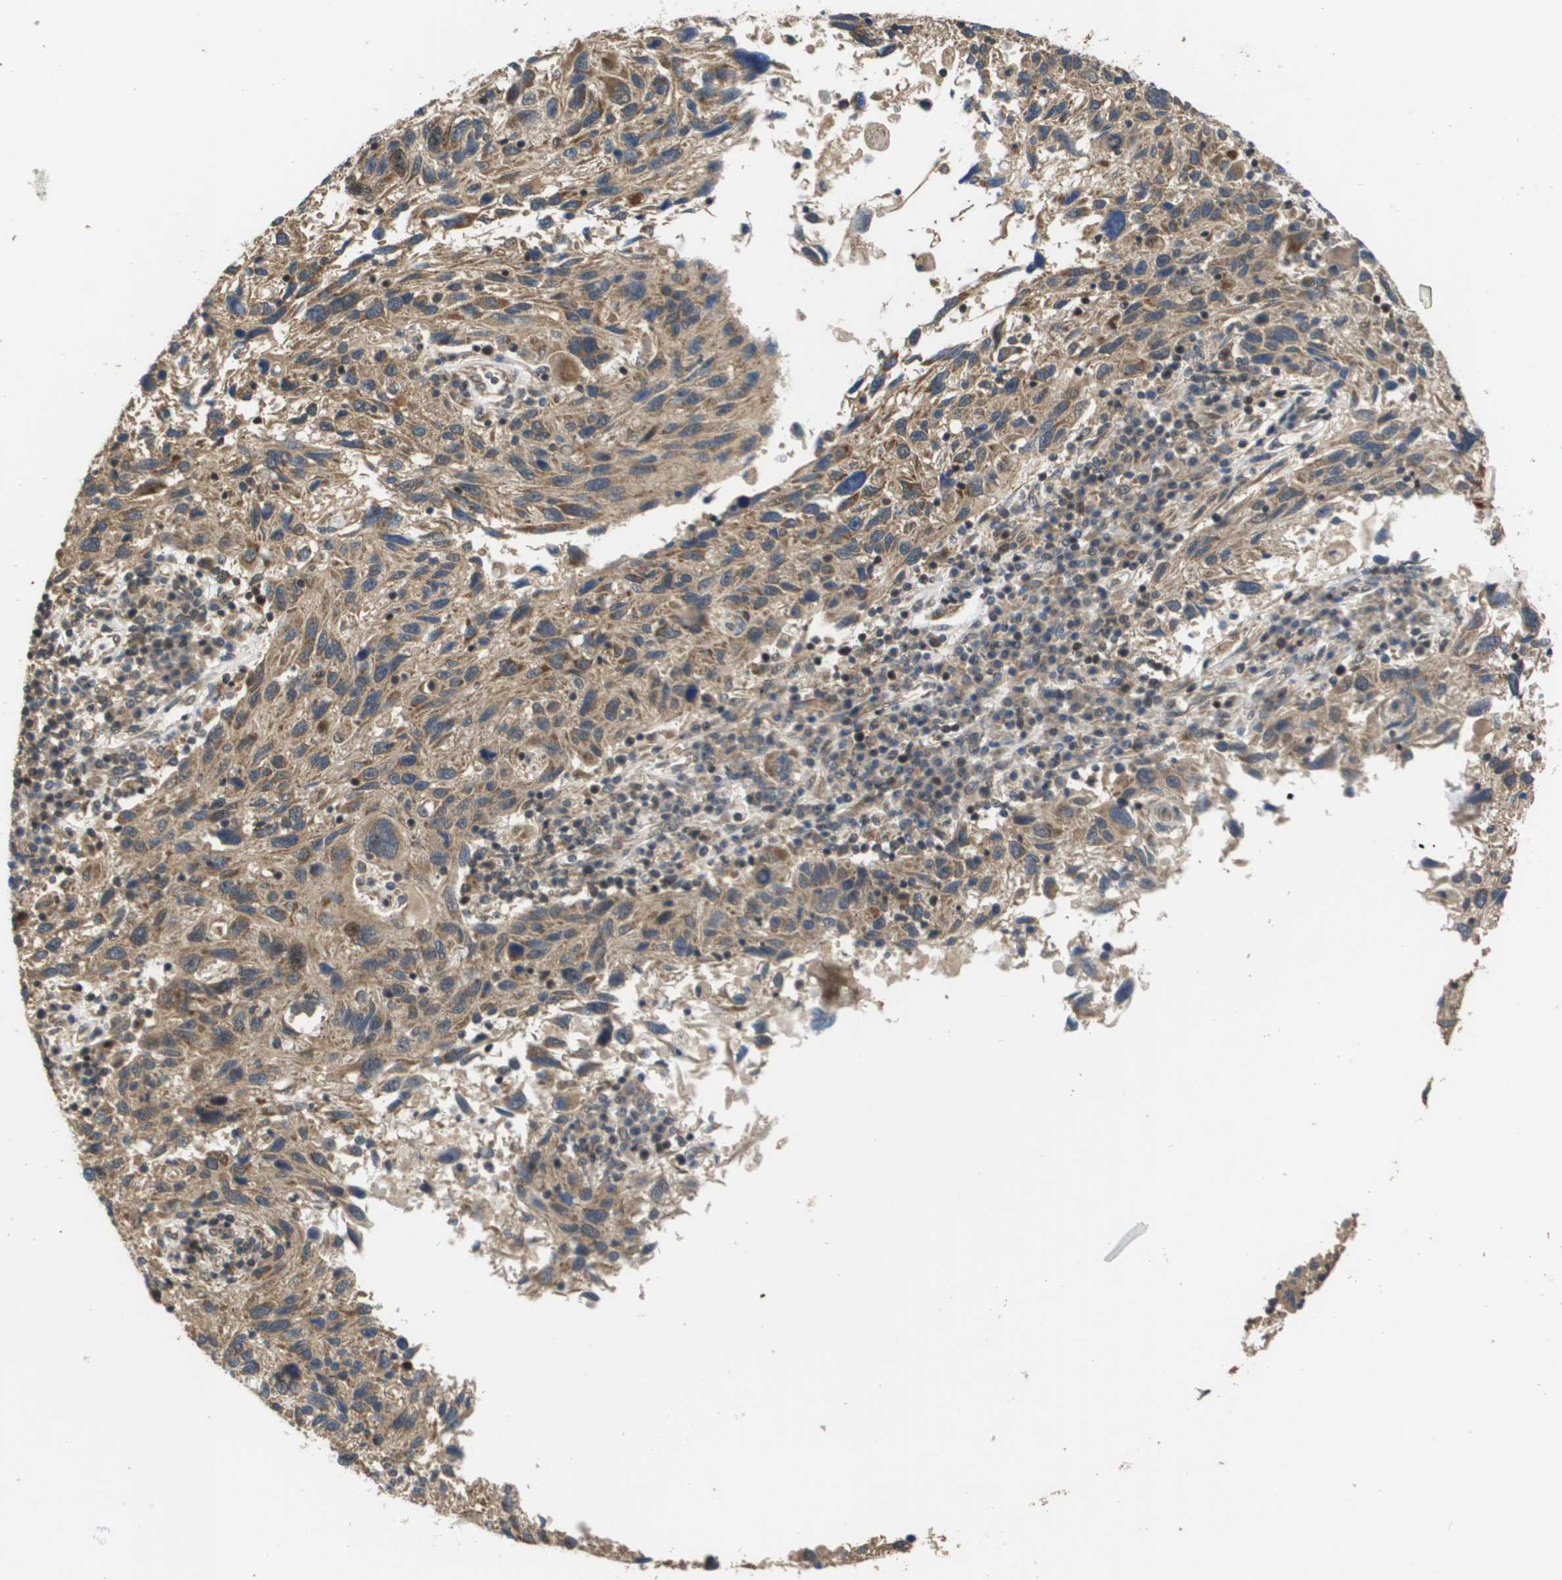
{"staining": {"intensity": "moderate", "quantity": "<25%", "location": "cytoplasmic/membranous"}, "tissue": "melanoma", "cell_type": "Tumor cells", "image_type": "cancer", "snomed": [{"axis": "morphology", "description": "Malignant melanoma, NOS"}, {"axis": "topography", "description": "Skin"}], "caption": "Malignant melanoma tissue displays moderate cytoplasmic/membranous expression in approximately <25% of tumor cells, visualized by immunohistochemistry.", "gene": "RBM38", "patient": {"sex": "male", "age": 53}}